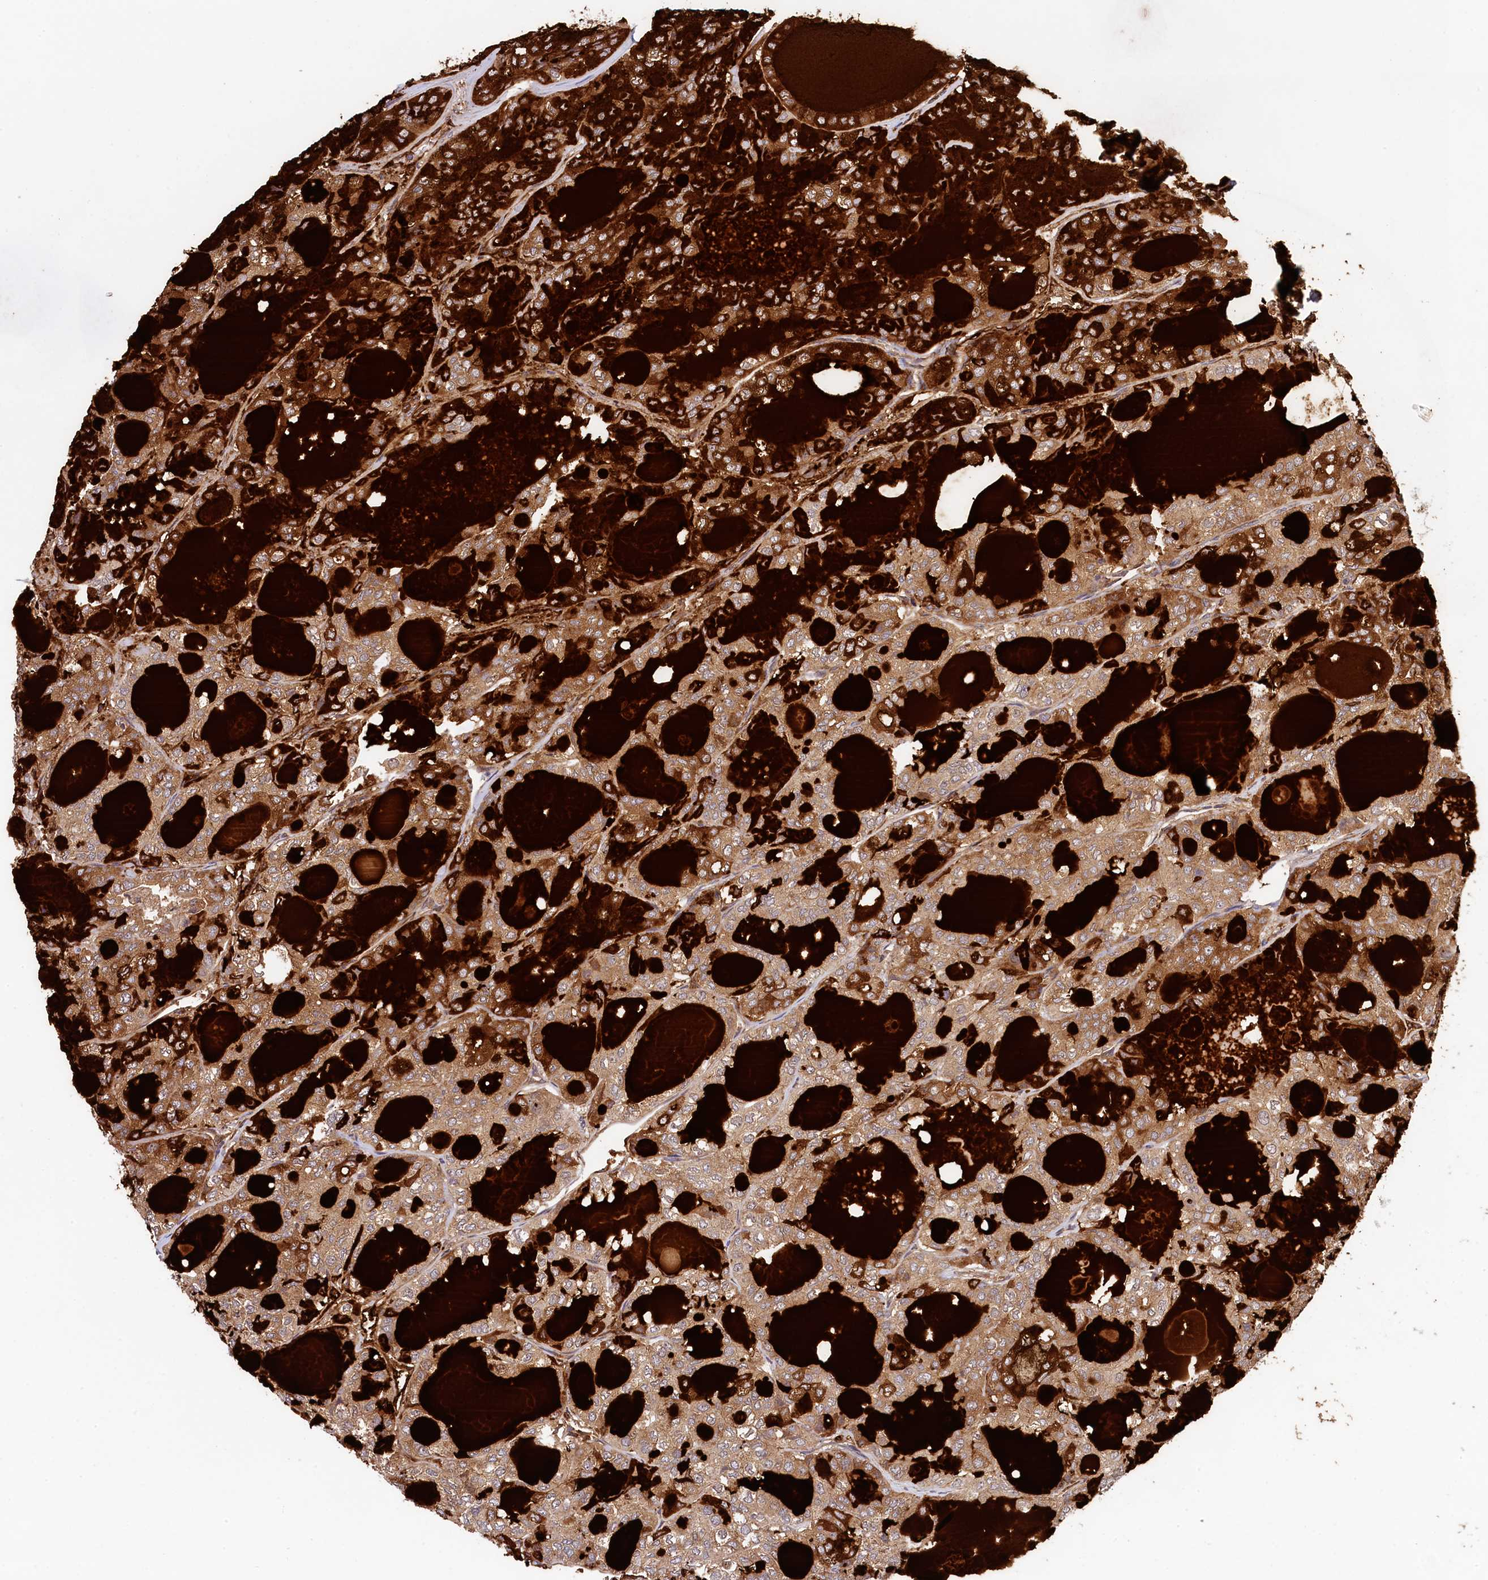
{"staining": {"intensity": "strong", "quantity": ">75%", "location": "cytoplasmic/membranous"}, "tissue": "thyroid cancer", "cell_type": "Tumor cells", "image_type": "cancer", "snomed": [{"axis": "morphology", "description": "Follicular adenoma carcinoma, NOS"}, {"axis": "topography", "description": "Thyroid gland"}], "caption": "An image of thyroid cancer stained for a protein demonstrates strong cytoplasmic/membranous brown staining in tumor cells. The protein is stained brown, and the nuclei are stained in blue (DAB IHC with brightfield microscopy, high magnification).", "gene": "ARL14EP", "patient": {"sex": "male", "age": 75}}